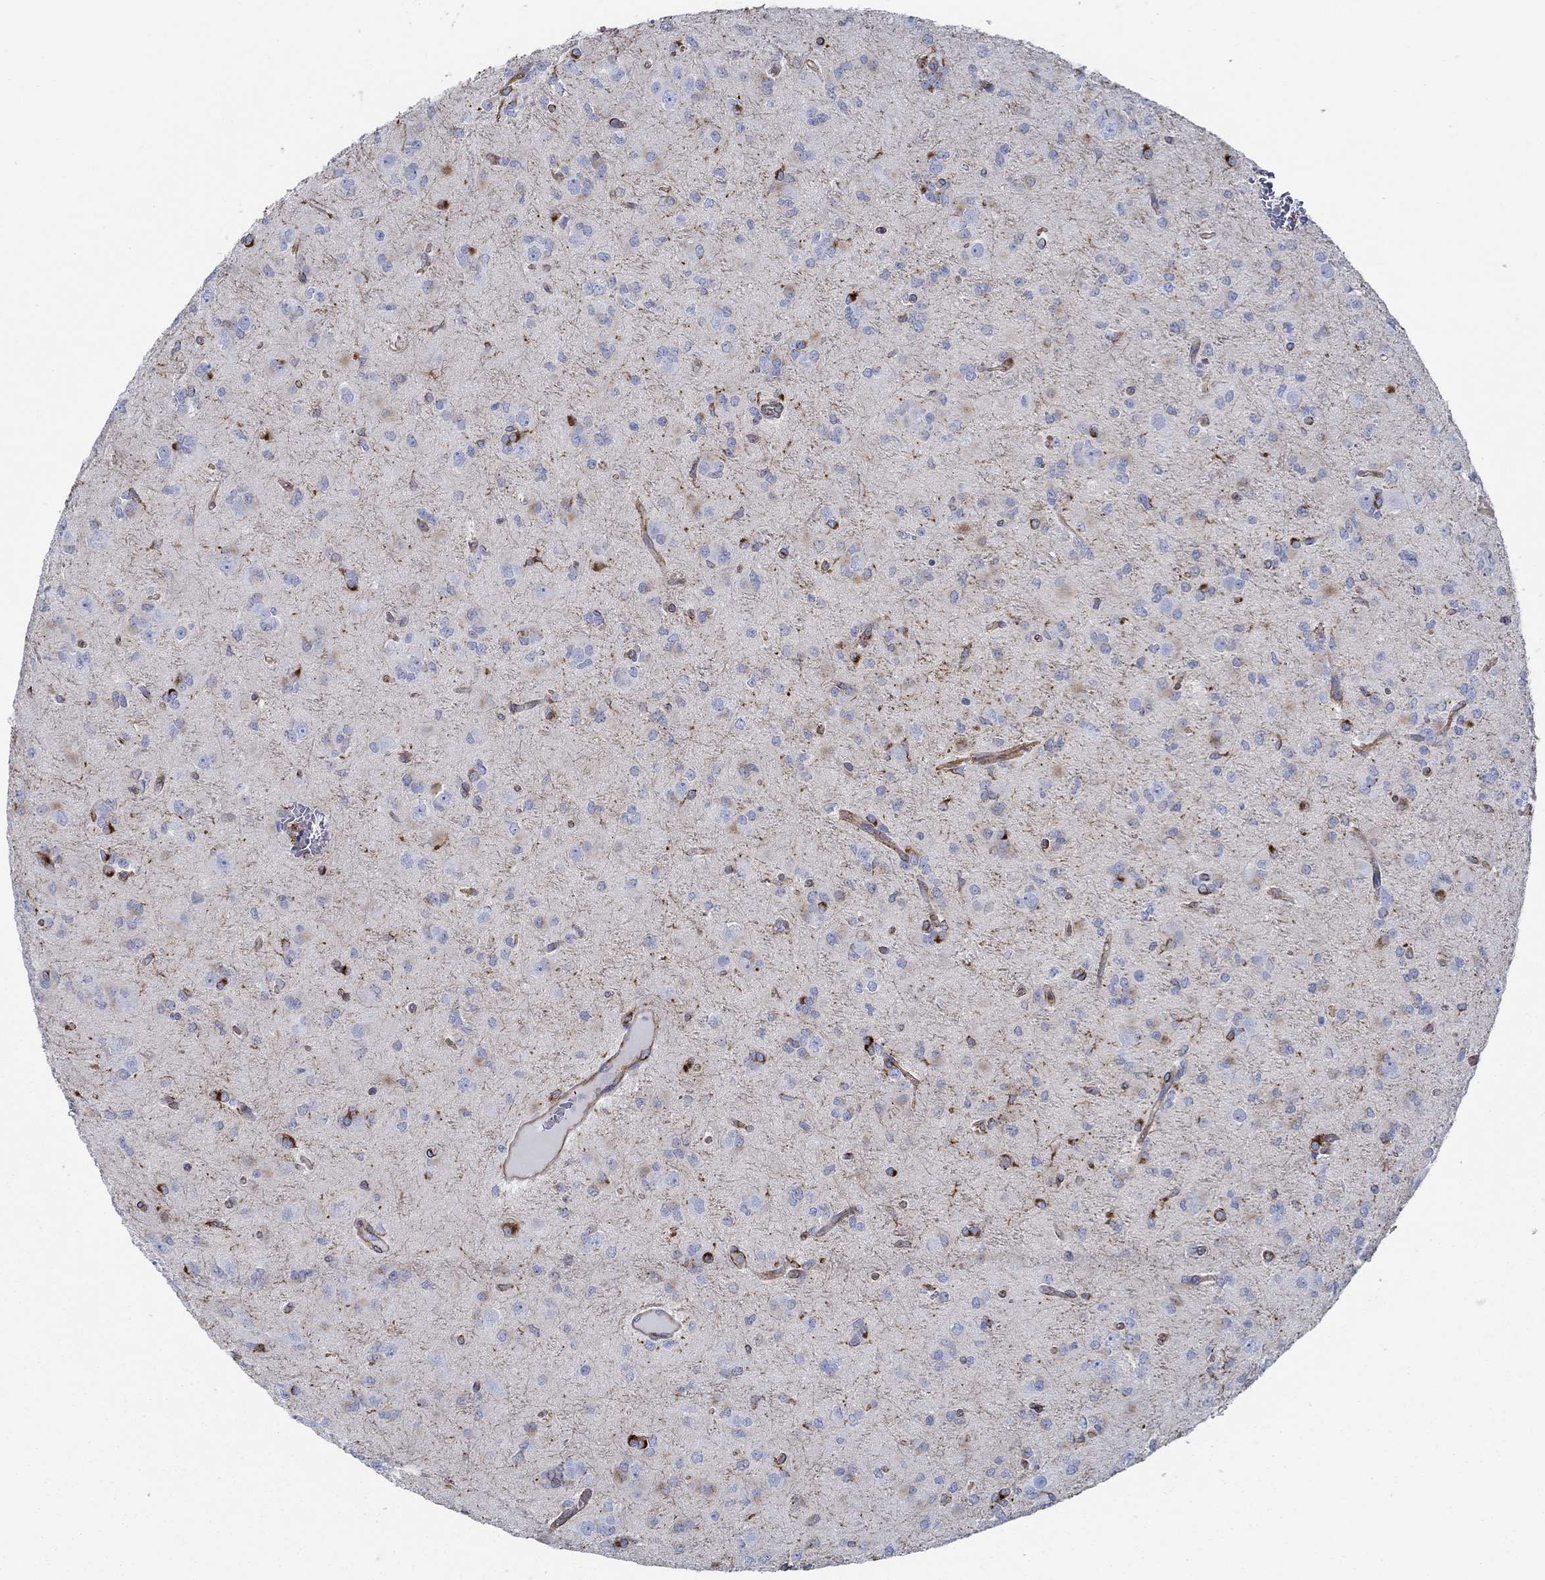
{"staining": {"intensity": "strong", "quantity": "<25%", "location": "cytoplasmic/membranous"}, "tissue": "glioma", "cell_type": "Tumor cells", "image_type": "cancer", "snomed": [{"axis": "morphology", "description": "Glioma, malignant, Low grade"}, {"axis": "topography", "description": "Brain"}], "caption": "IHC photomicrograph of human malignant glioma (low-grade) stained for a protein (brown), which displays medium levels of strong cytoplasmic/membranous positivity in about <25% of tumor cells.", "gene": "STC2", "patient": {"sex": "male", "age": 27}}